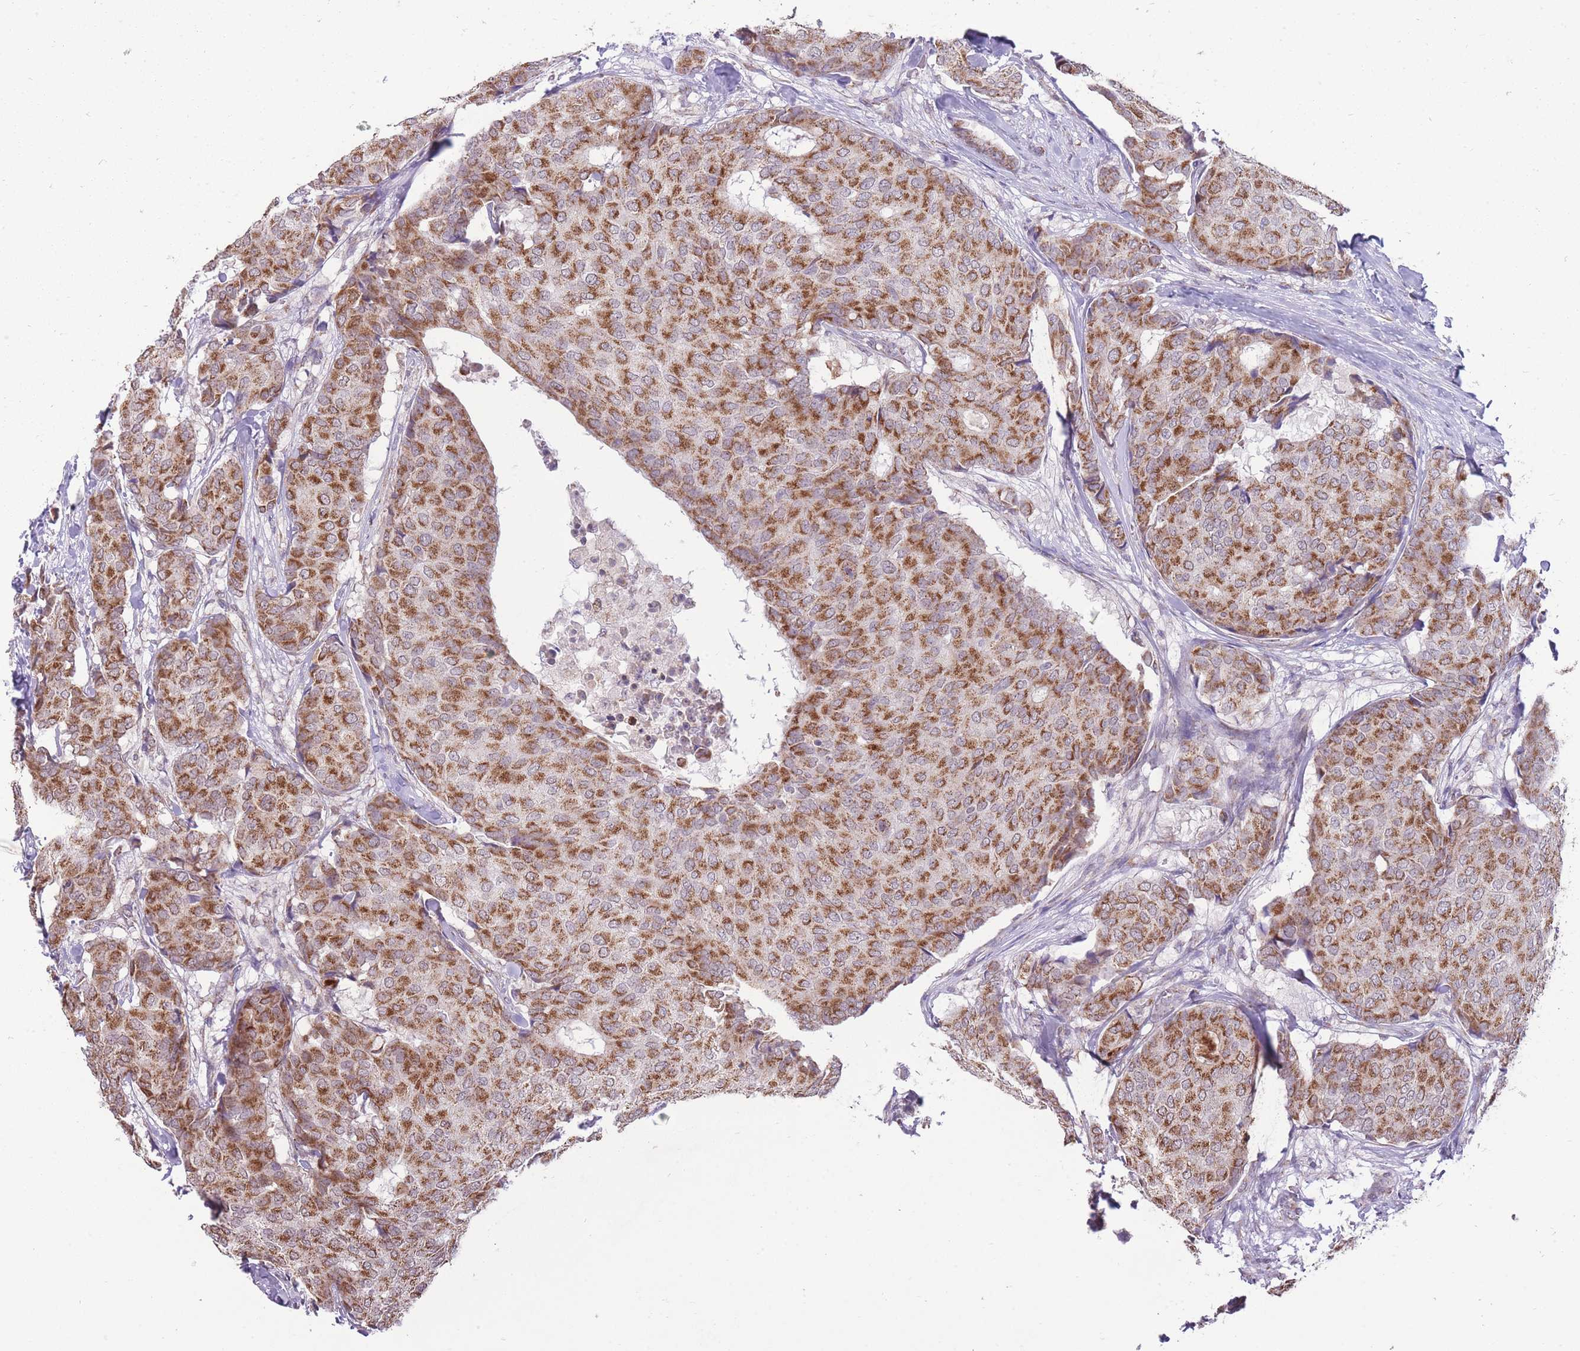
{"staining": {"intensity": "moderate", "quantity": ">75%", "location": "cytoplasmic/membranous"}, "tissue": "breast cancer", "cell_type": "Tumor cells", "image_type": "cancer", "snomed": [{"axis": "morphology", "description": "Duct carcinoma"}, {"axis": "topography", "description": "Breast"}], "caption": "A brown stain shows moderate cytoplasmic/membranous expression of a protein in human breast intraductal carcinoma tumor cells.", "gene": "NELL1", "patient": {"sex": "female", "age": 75}}